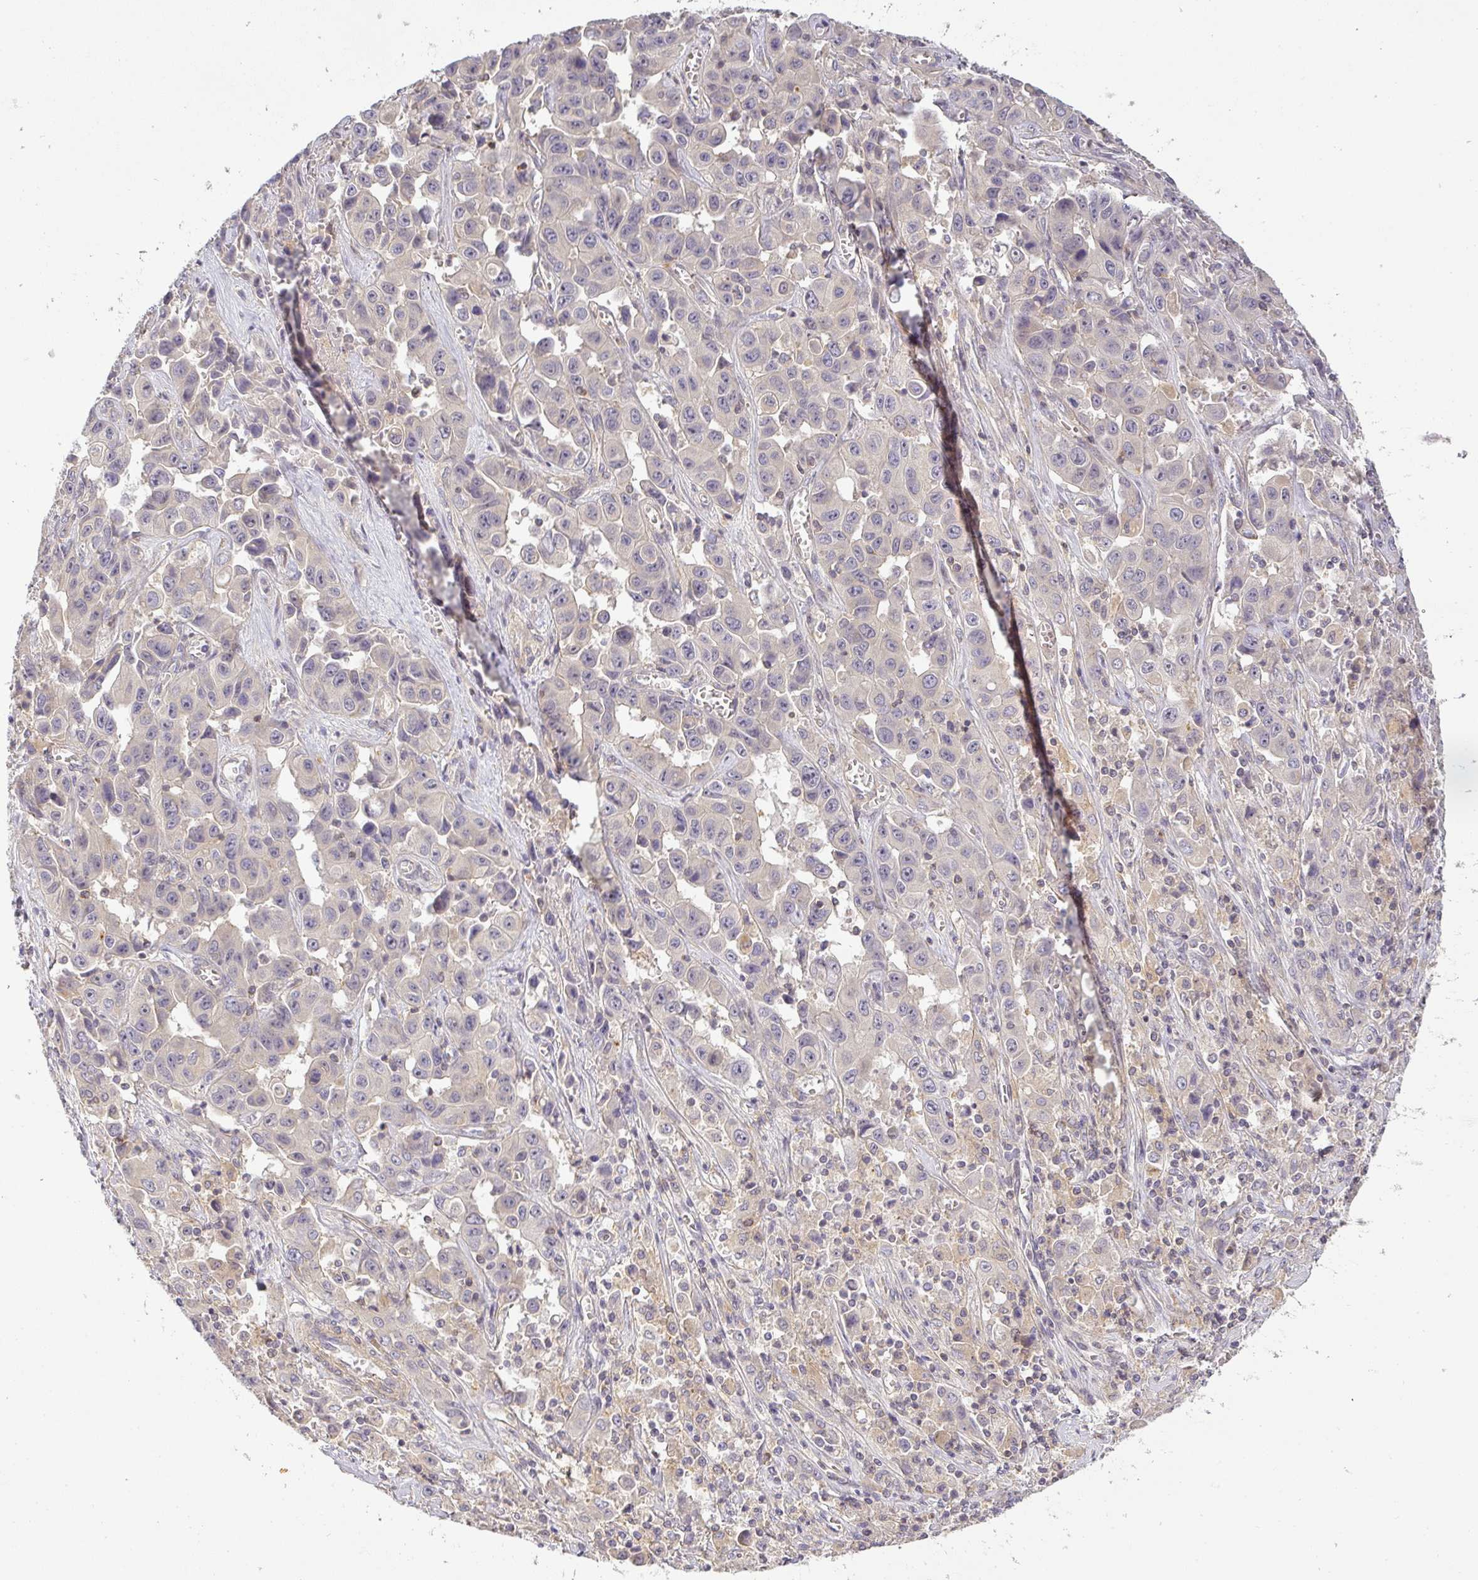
{"staining": {"intensity": "negative", "quantity": "none", "location": "none"}, "tissue": "liver cancer", "cell_type": "Tumor cells", "image_type": "cancer", "snomed": [{"axis": "morphology", "description": "Cholangiocarcinoma"}, {"axis": "topography", "description": "Liver"}], "caption": "Photomicrograph shows no significant protein positivity in tumor cells of cholangiocarcinoma (liver).", "gene": "NIN", "patient": {"sex": "female", "age": 52}}